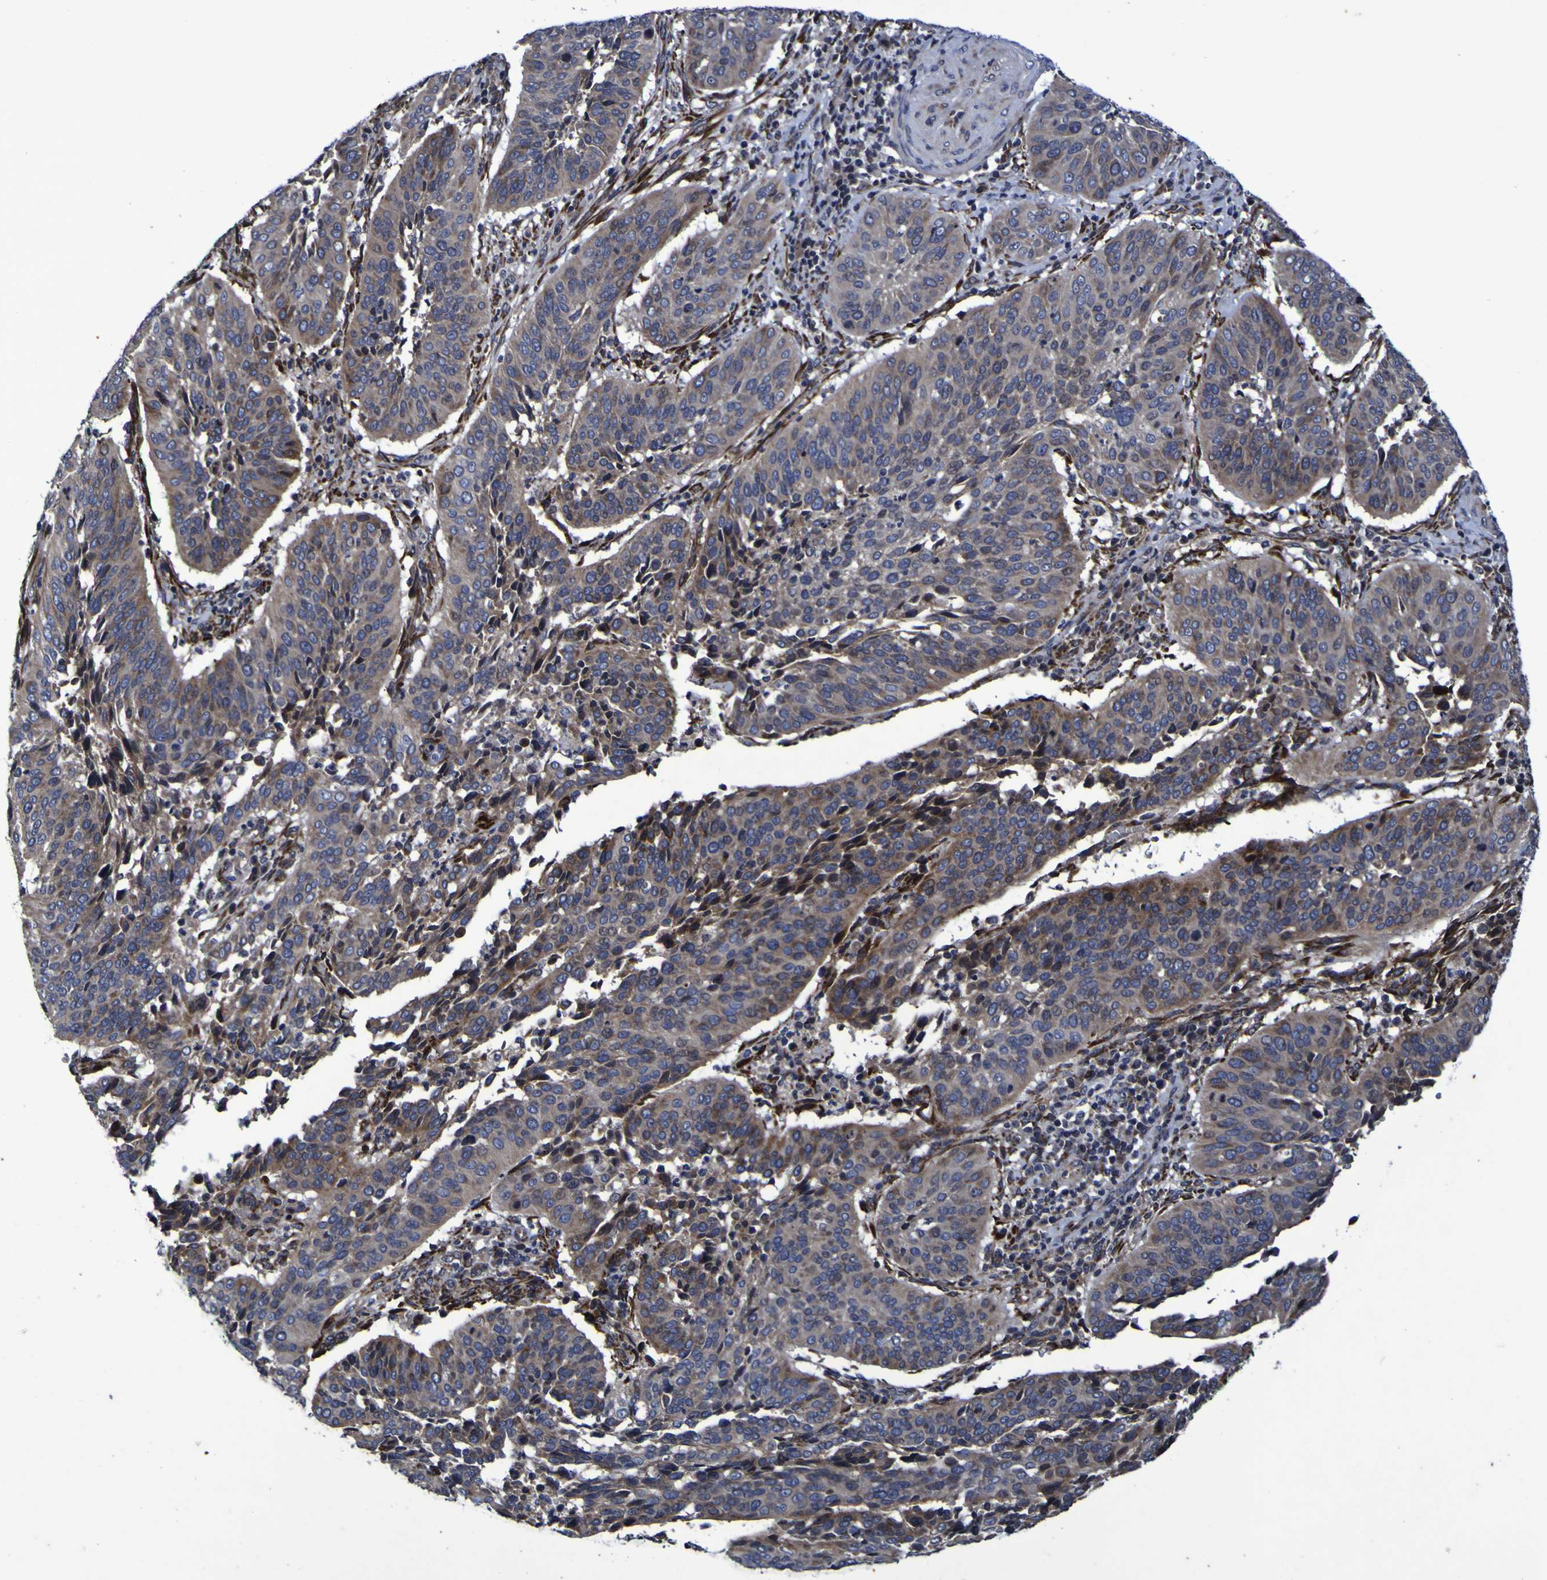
{"staining": {"intensity": "weak", "quantity": ">75%", "location": "cytoplasmic/membranous"}, "tissue": "cervical cancer", "cell_type": "Tumor cells", "image_type": "cancer", "snomed": [{"axis": "morphology", "description": "Normal tissue, NOS"}, {"axis": "morphology", "description": "Squamous cell carcinoma, NOS"}, {"axis": "topography", "description": "Cervix"}], "caption": "This is an image of immunohistochemistry (IHC) staining of cervical cancer, which shows weak expression in the cytoplasmic/membranous of tumor cells.", "gene": "P3H1", "patient": {"sex": "female", "age": 39}}